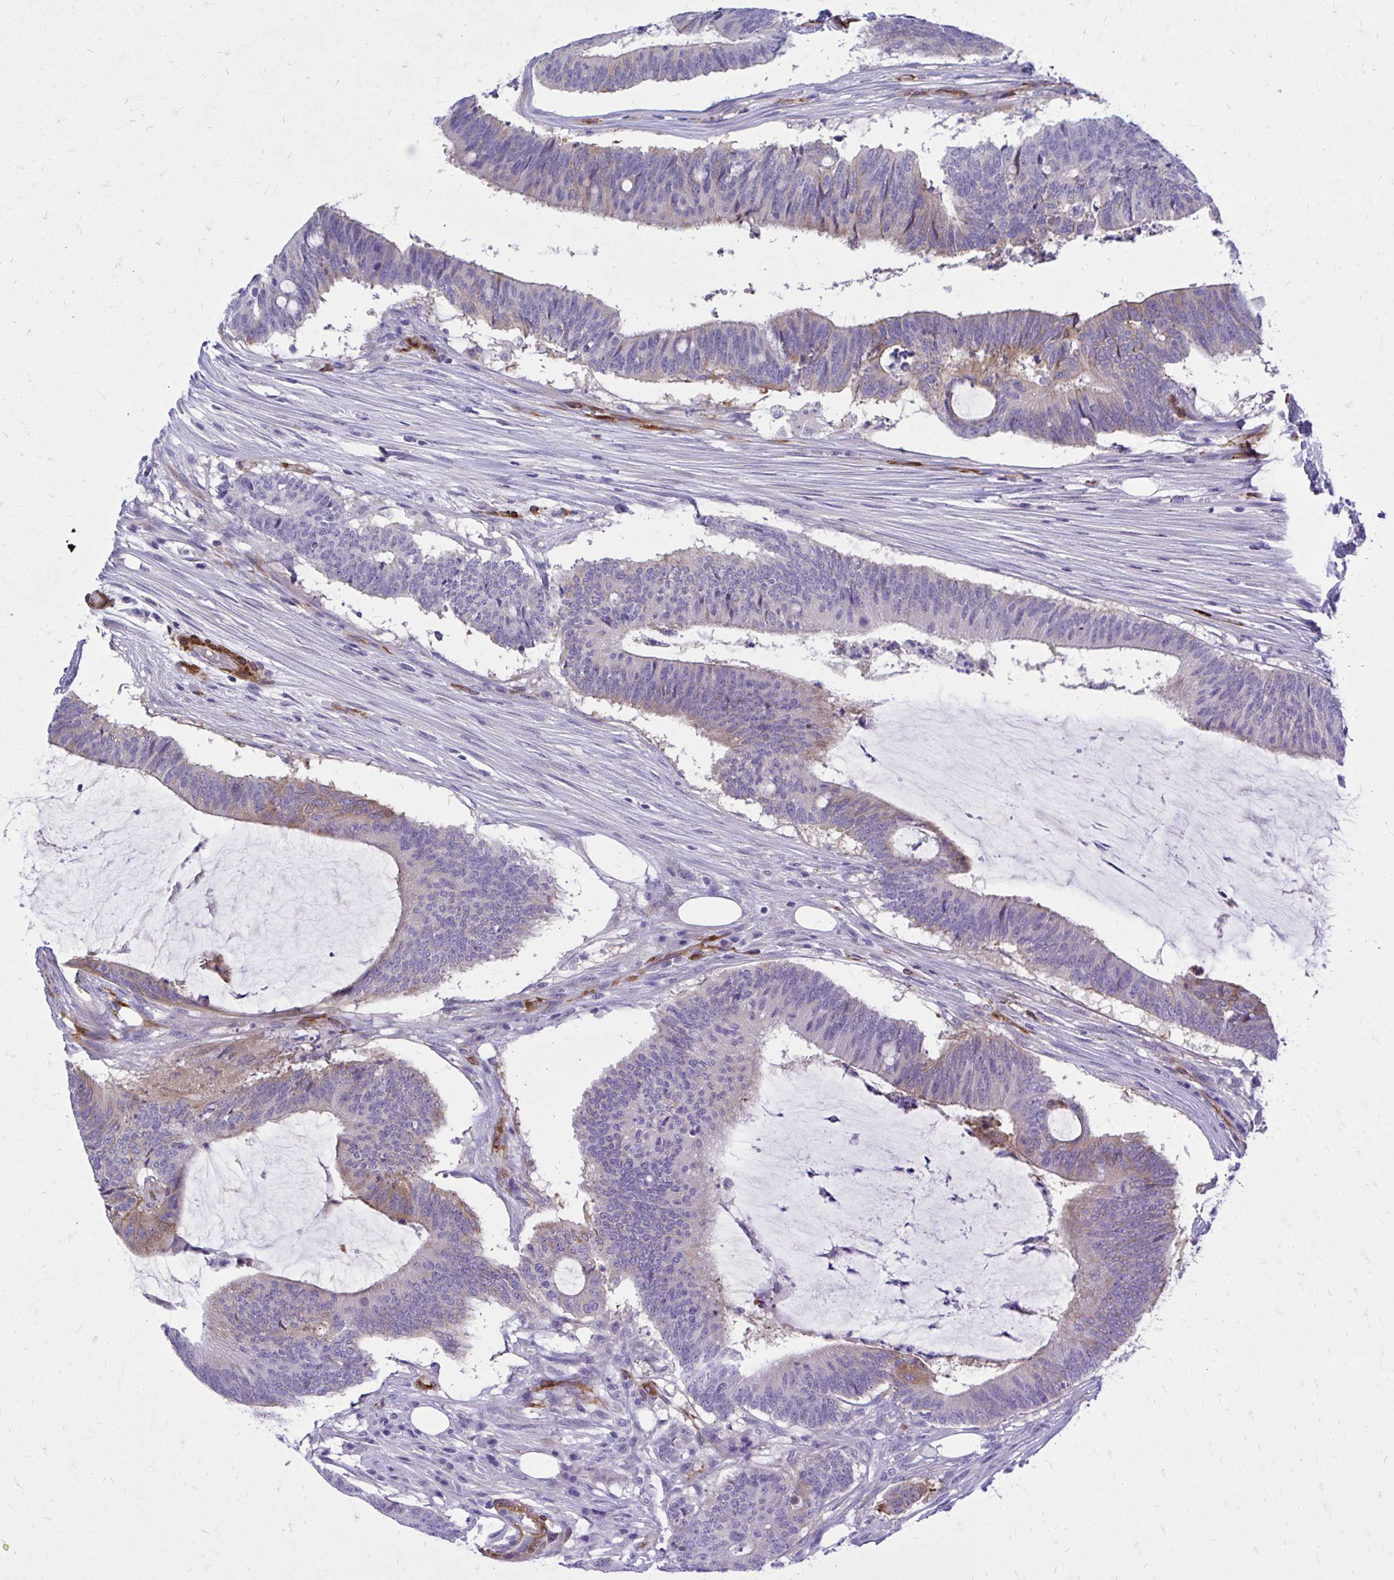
{"staining": {"intensity": "moderate", "quantity": "<25%", "location": "cytoplasmic/membranous"}, "tissue": "colorectal cancer", "cell_type": "Tumor cells", "image_type": "cancer", "snomed": [{"axis": "morphology", "description": "Adenocarcinoma, NOS"}, {"axis": "topography", "description": "Colon"}], "caption": "Tumor cells reveal low levels of moderate cytoplasmic/membranous expression in approximately <25% of cells in colorectal cancer (adenocarcinoma).", "gene": "EPB41L1", "patient": {"sex": "female", "age": 43}}